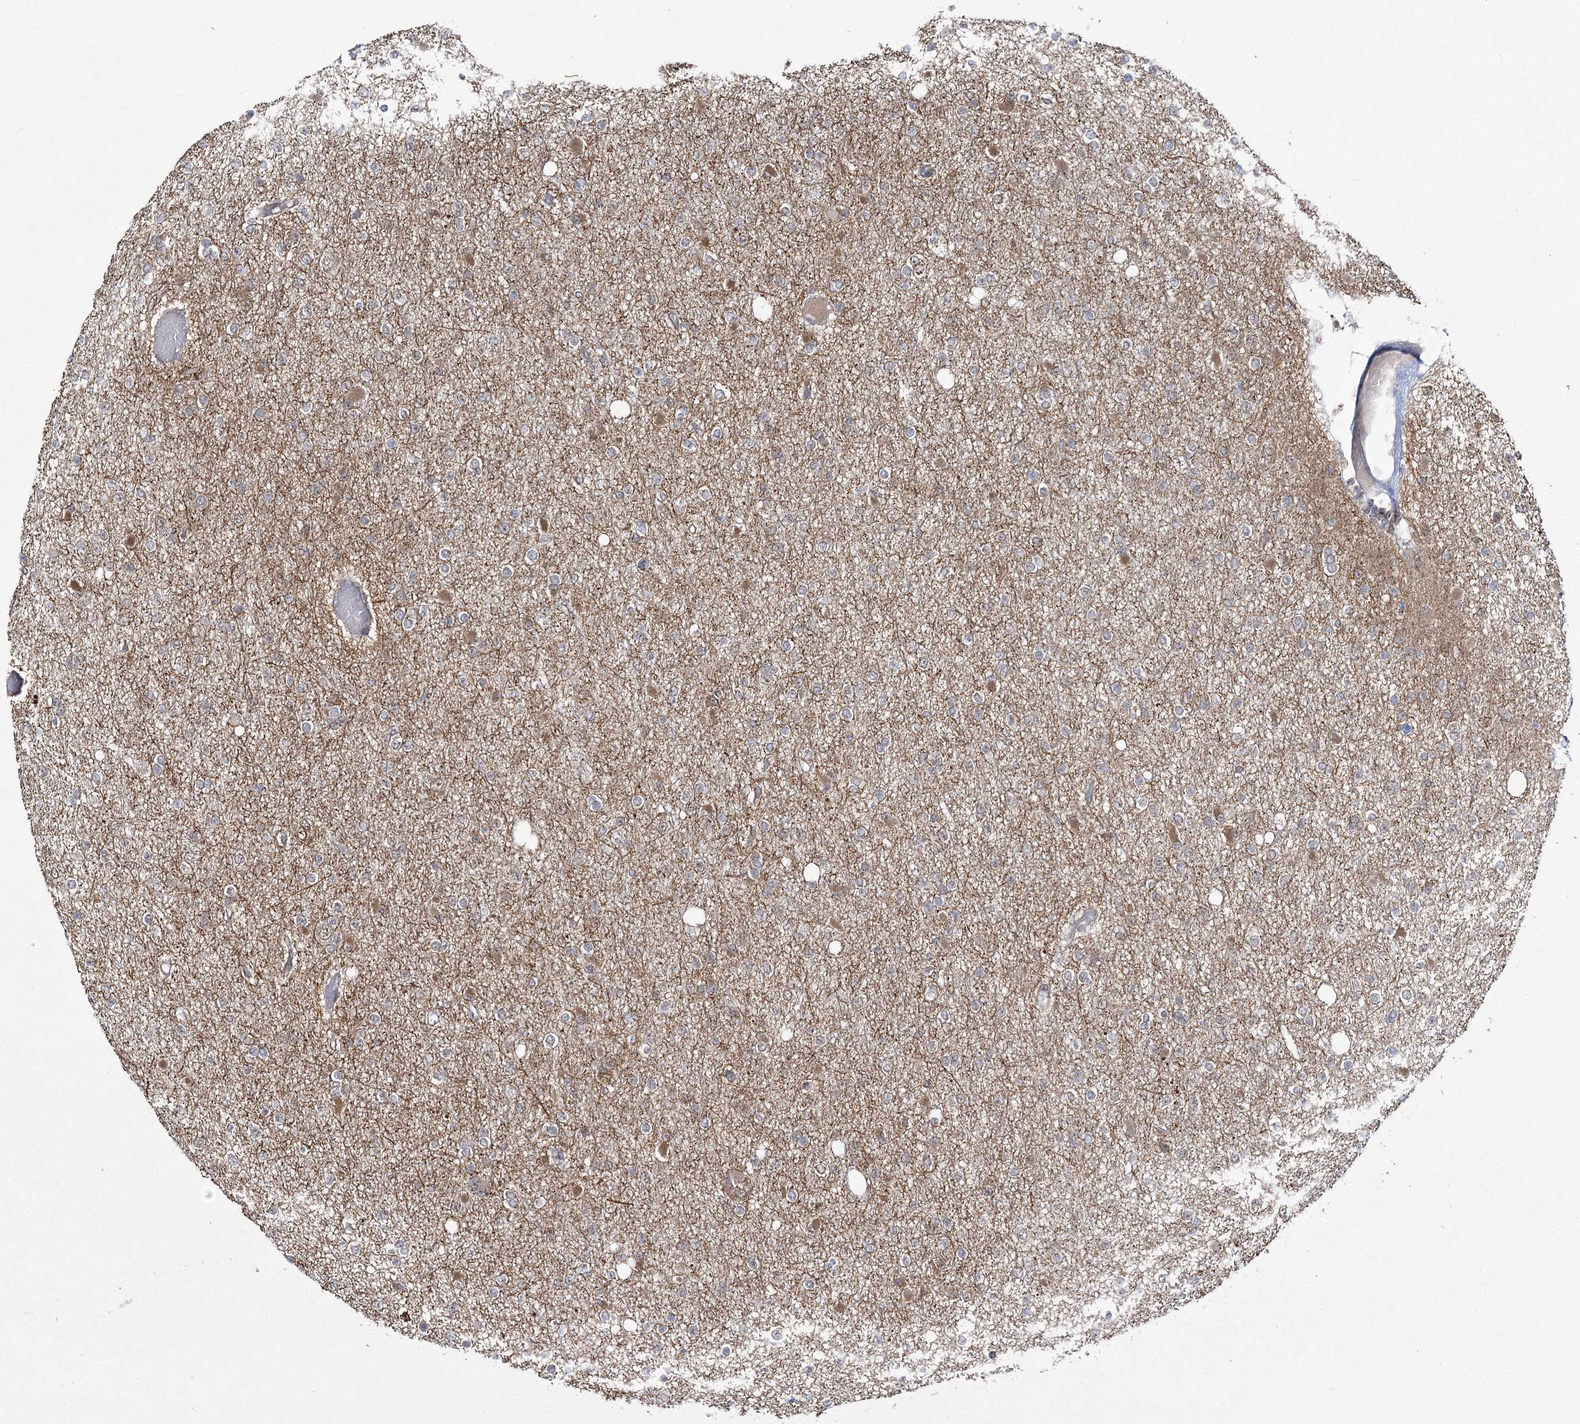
{"staining": {"intensity": "weak", "quantity": "<25%", "location": "cytoplasmic/membranous"}, "tissue": "glioma", "cell_type": "Tumor cells", "image_type": "cancer", "snomed": [{"axis": "morphology", "description": "Glioma, malignant, Low grade"}, {"axis": "topography", "description": "Brain"}], "caption": "This is an immunohistochemistry photomicrograph of low-grade glioma (malignant). There is no expression in tumor cells.", "gene": "SLC4A1AP", "patient": {"sex": "female", "age": 22}}